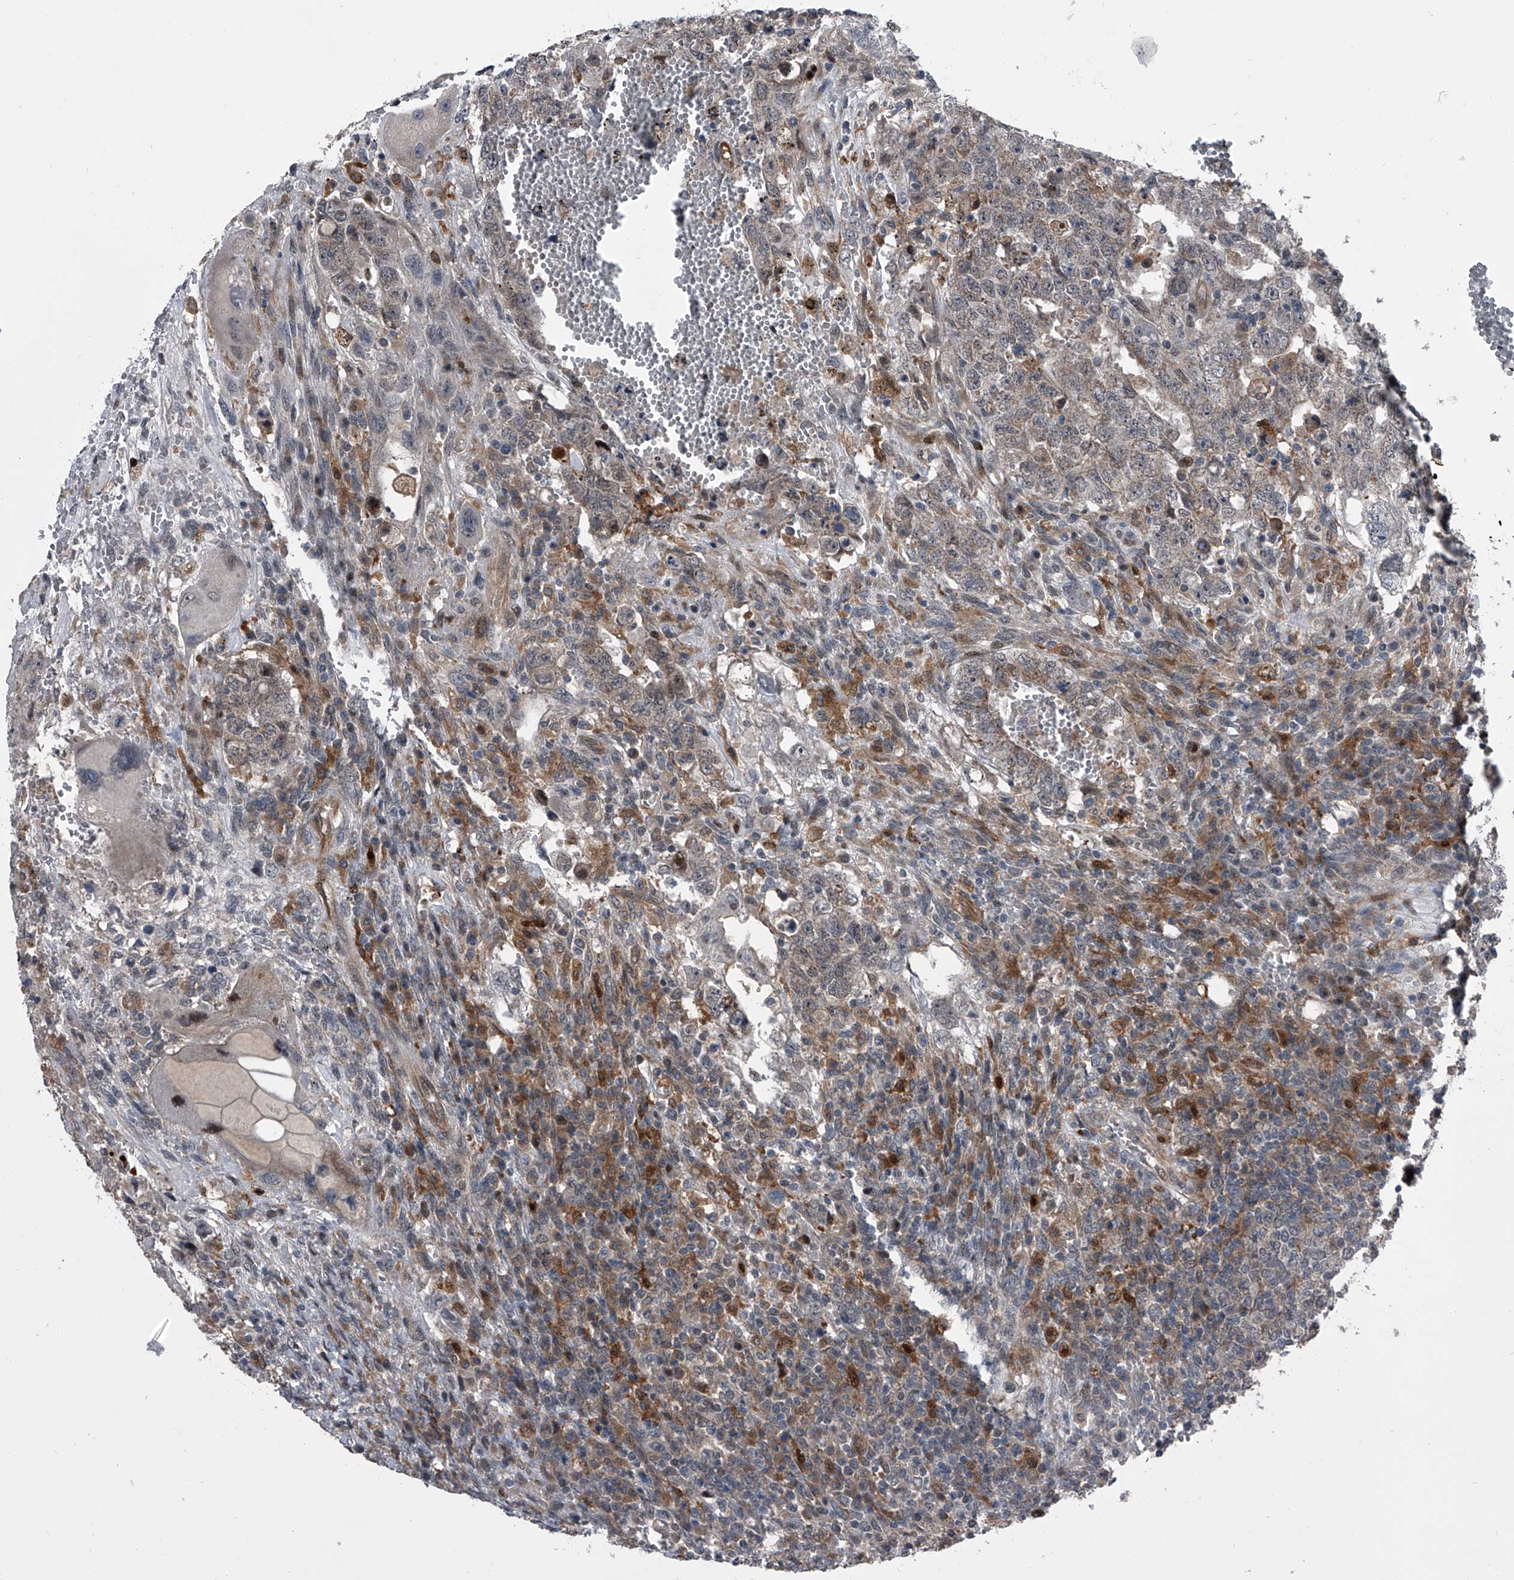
{"staining": {"intensity": "weak", "quantity": "<25%", "location": "cytoplasmic/membranous"}, "tissue": "testis cancer", "cell_type": "Tumor cells", "image_type": "cancer", "snomed": [{"axis": "morphology", "description": "Carcinoma, Embryonal, NOS"}, {"axis": "topography", "description": "Testis"}], "caption": "Tumor cells are negative for brown protein staining in embryonal carcinoma (testis). (DAB immunohistochemistry (IHC) visualized using brightfield microscopy, high magnification).", "gene": "ELK4", "patient": {"sex": "male", "age": 26}}